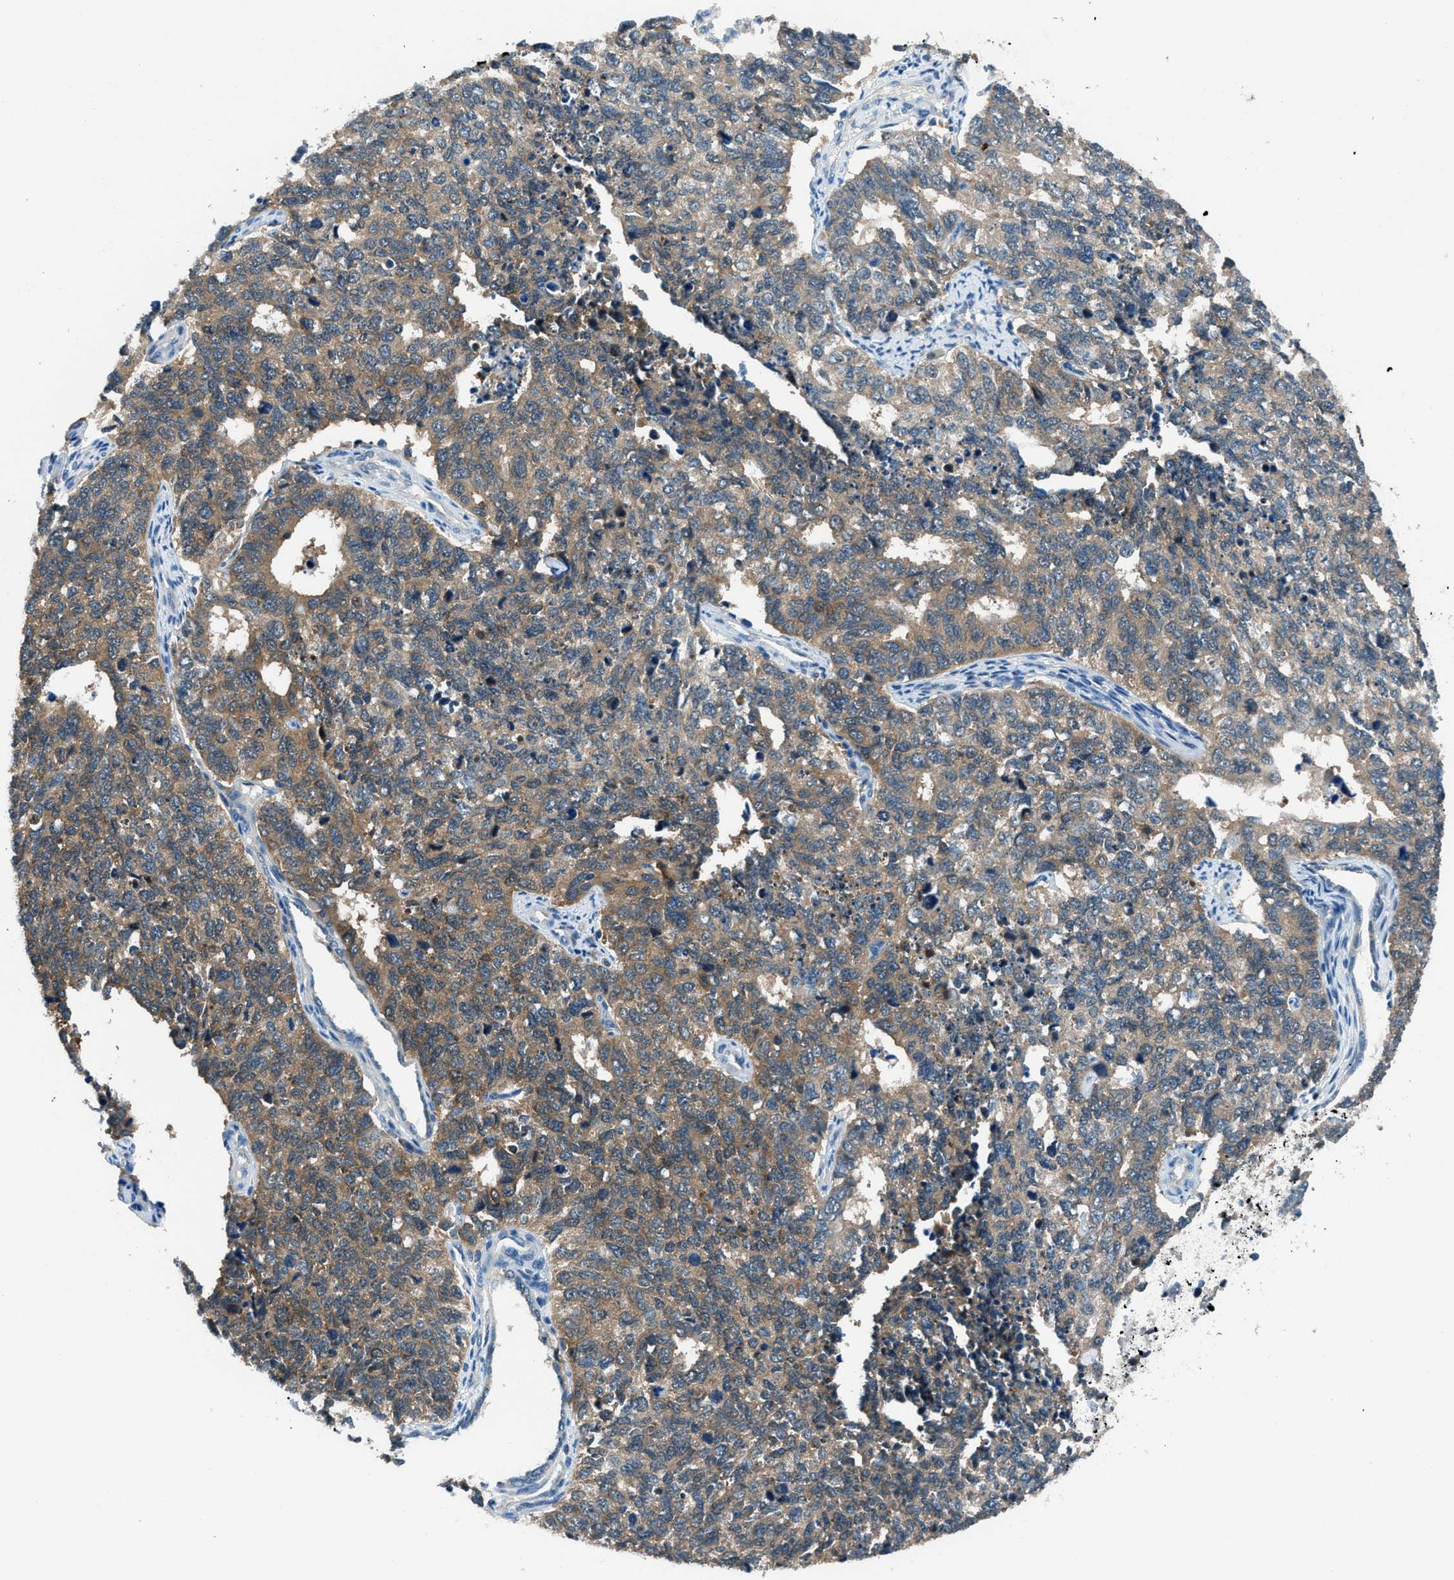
{"staining": {"intensity": "moderate", "quantity": ">75%", "location": "cytoplasmic/membranous"}, "tissue": "cervical cancer", "cell_type": "Tumor cells", "image_type": "cancer", "snomed": [{"axis": "morphology", "description": "Squamous cell carcinoma, NOS"}, {"axis": "topography", "description": "Cervix"}], "caption": "Immunohistochemical staining of cervical cancer demonstrates medium levels of moderate cytoplasmic/membranous staining in approximately >75% of tumor cells.", "gene": "ACP1", "patient": {"sex": "female", "age": 63}}